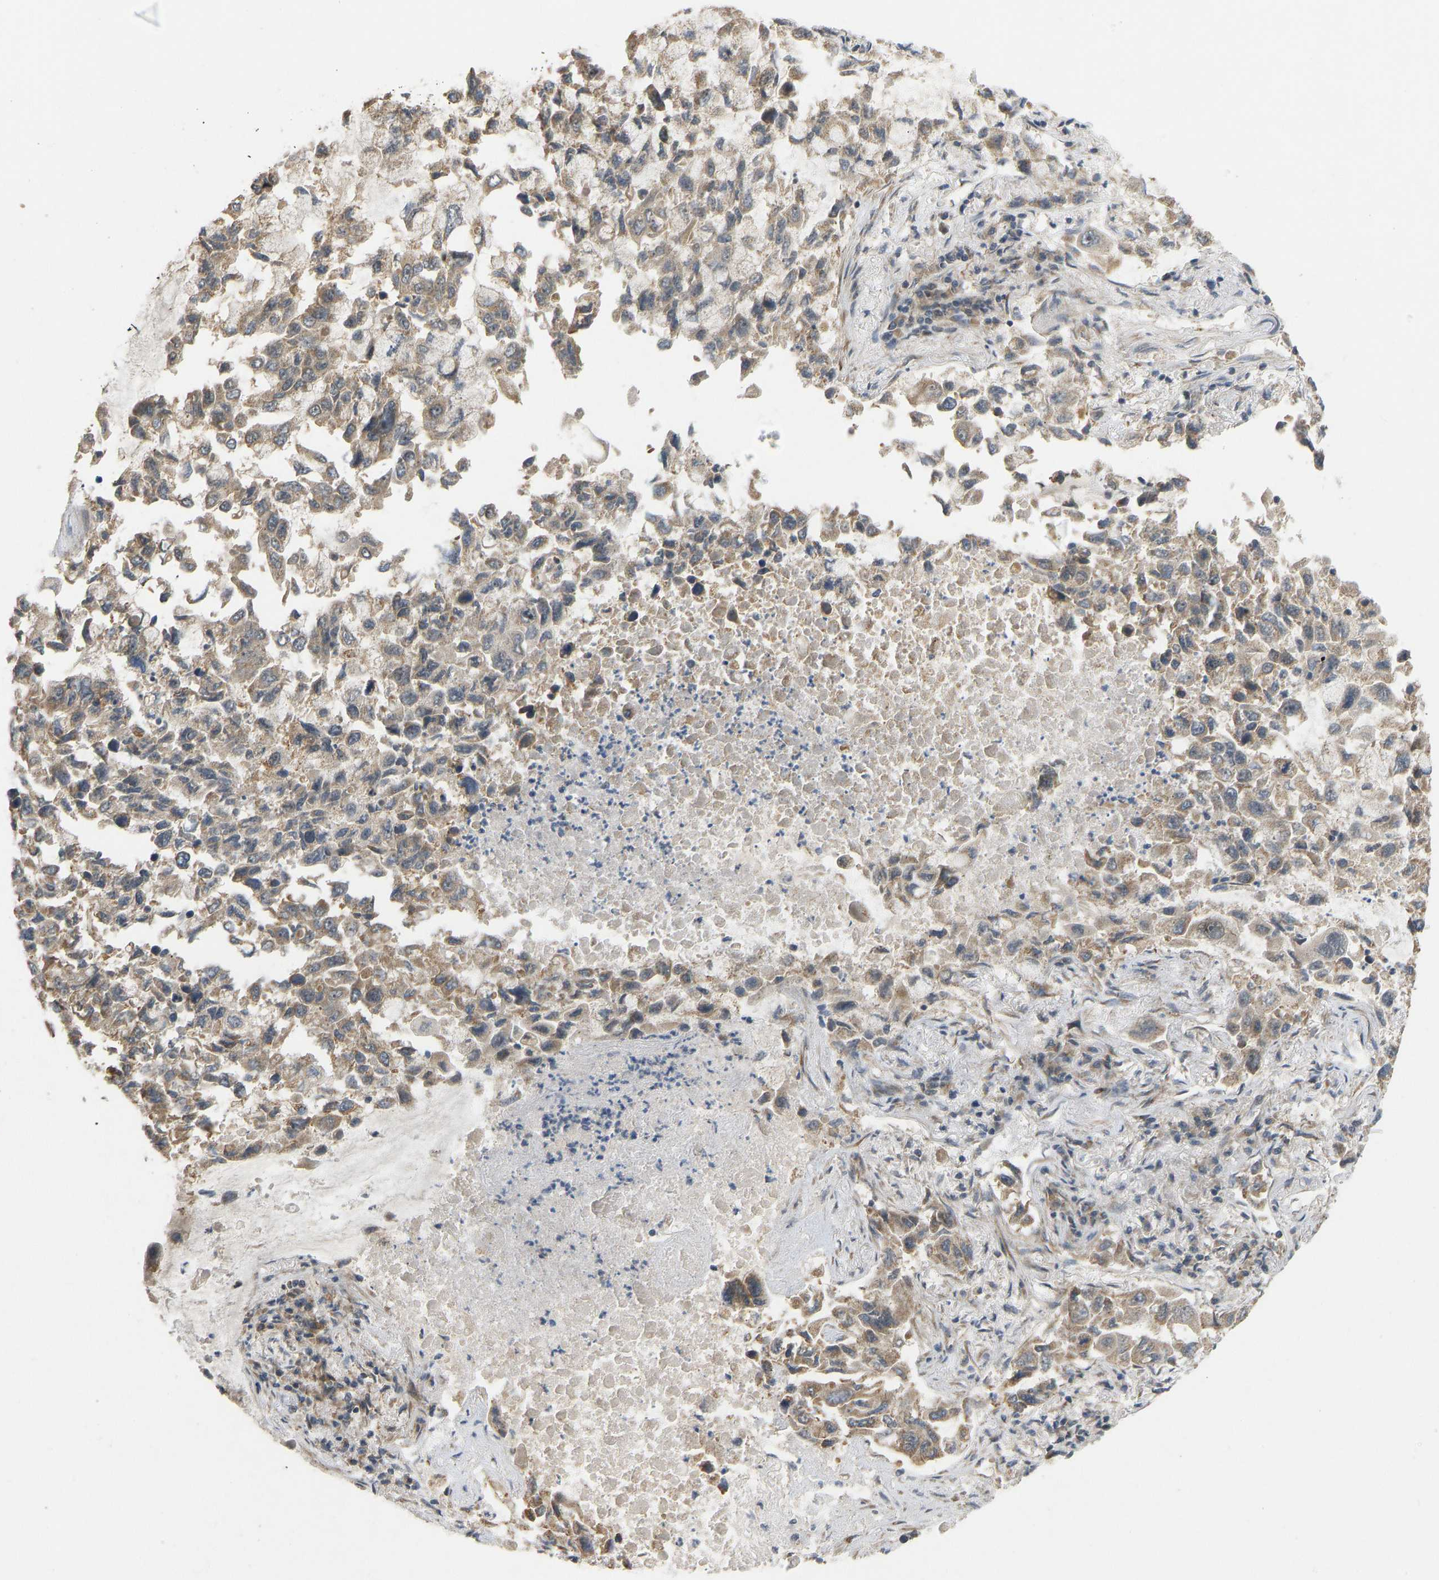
{"staining": {"intensity": "weak", "quantity": ">75%", "location": "cytoplasmic/membranous"}, "tissue": "lung cancer", "cell_type": "Tumor cells", "image_type": "cancer", "snomed": [{"axis": "morphology", "description": "Adenocarcinoma, NOS"}, {"axis": "topography", "description": "Lung"}], "caption": "Protein expression analysis of human lung cancer (adenocarcinoma) reveals weak cytoplasmic/membranous expression in approximately >75% of tumor cells.", "gene": "ACADS", "patient": {"sex": "male", "age": 64}}